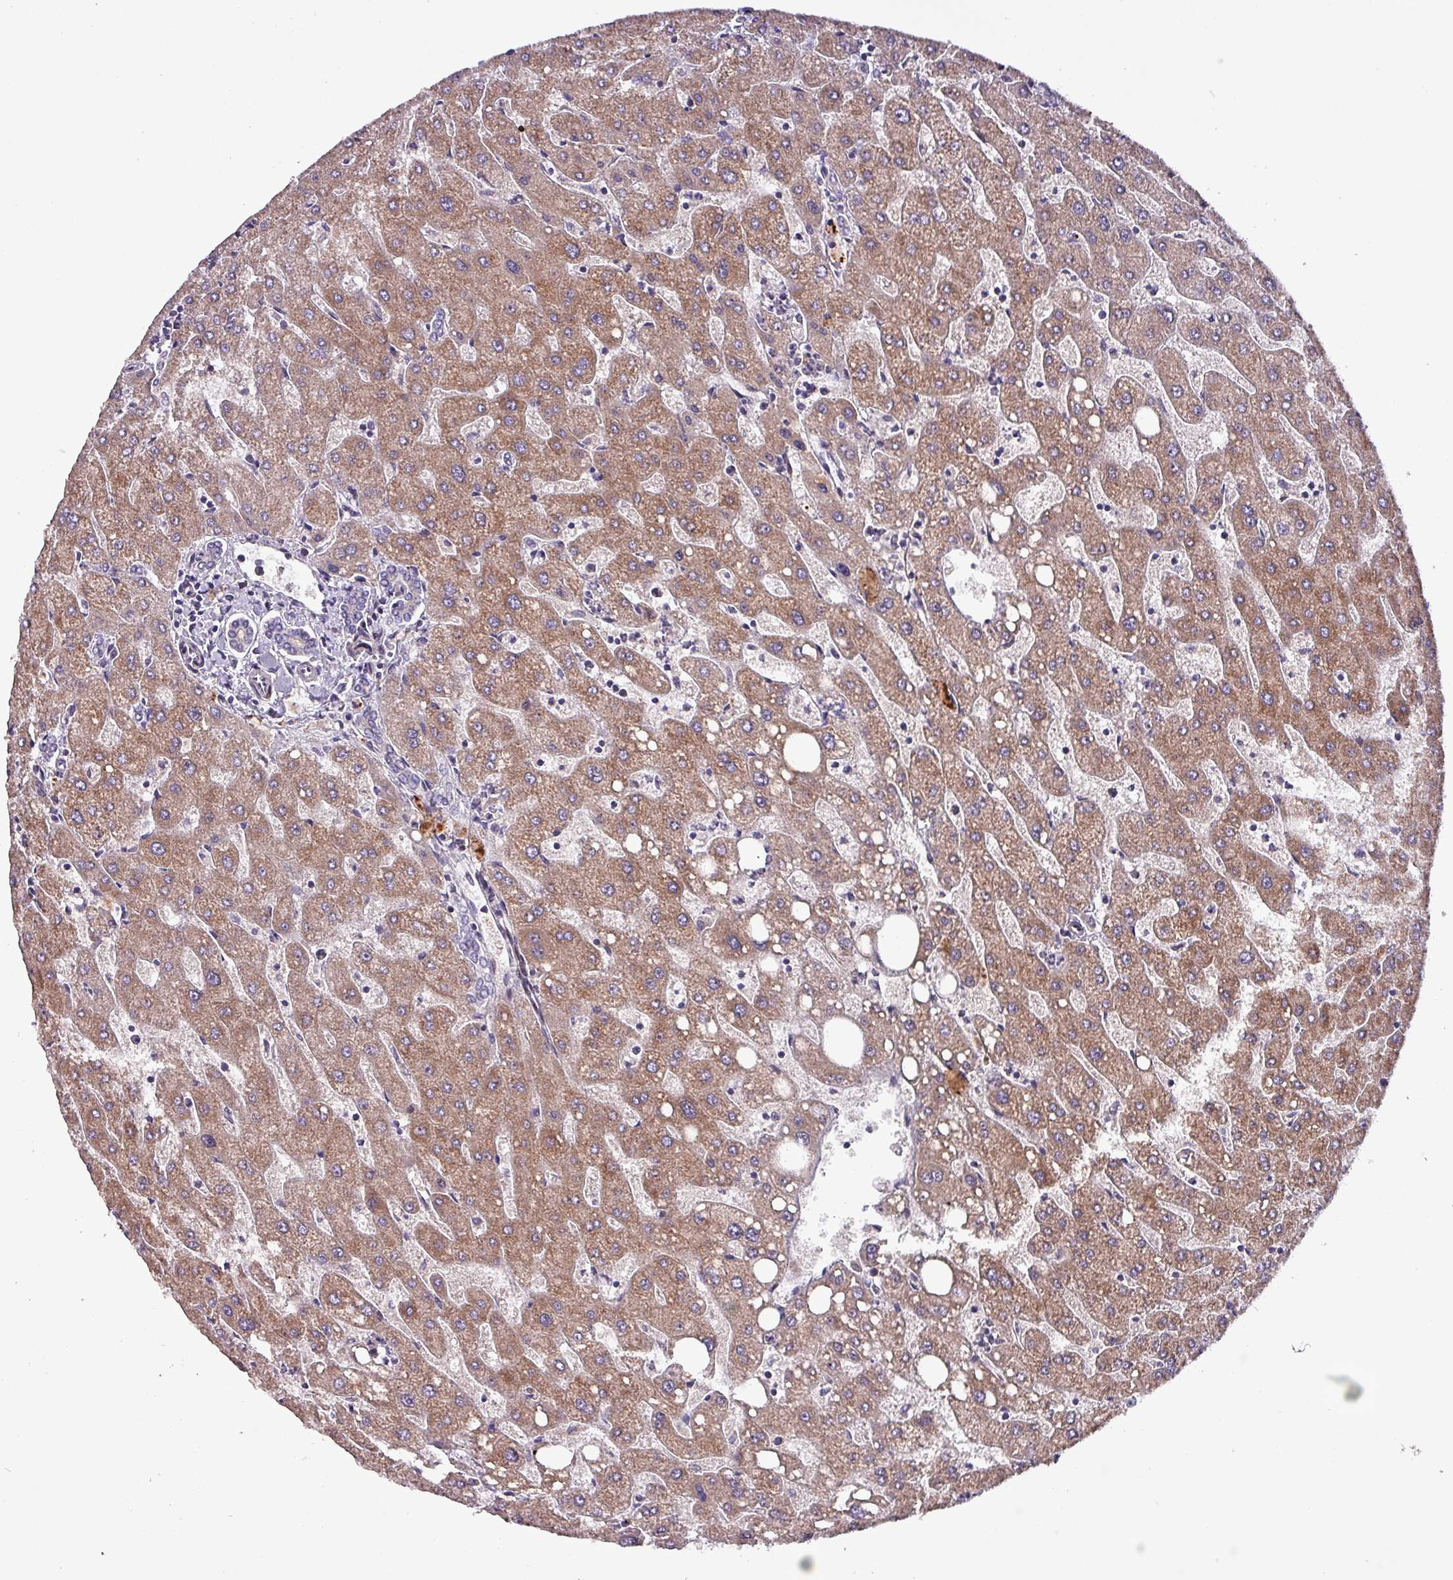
{"staining": {"intensity": "negative", "quantity": "none", "location": "none"}, "tissue": "liver", "cell_type": "Cholangiocytes", "image_type": "normal", "snomed": [{"axis": "morphology", "description": "Normal tissue, NOS"}, {"axis": "topography", "description": "Liver"}], "caption": "IHC image of normal human liver stained for a protein (brown), which displays no positivity in cholangiocytes. The staining was performed using DAB to visualize the protein expression in brown, while the nuclei were stained in blue with hematoxylin (Magnification: 20x).", "gene": "GRAPL", "patient": {"sex": "male", "age": 67}}